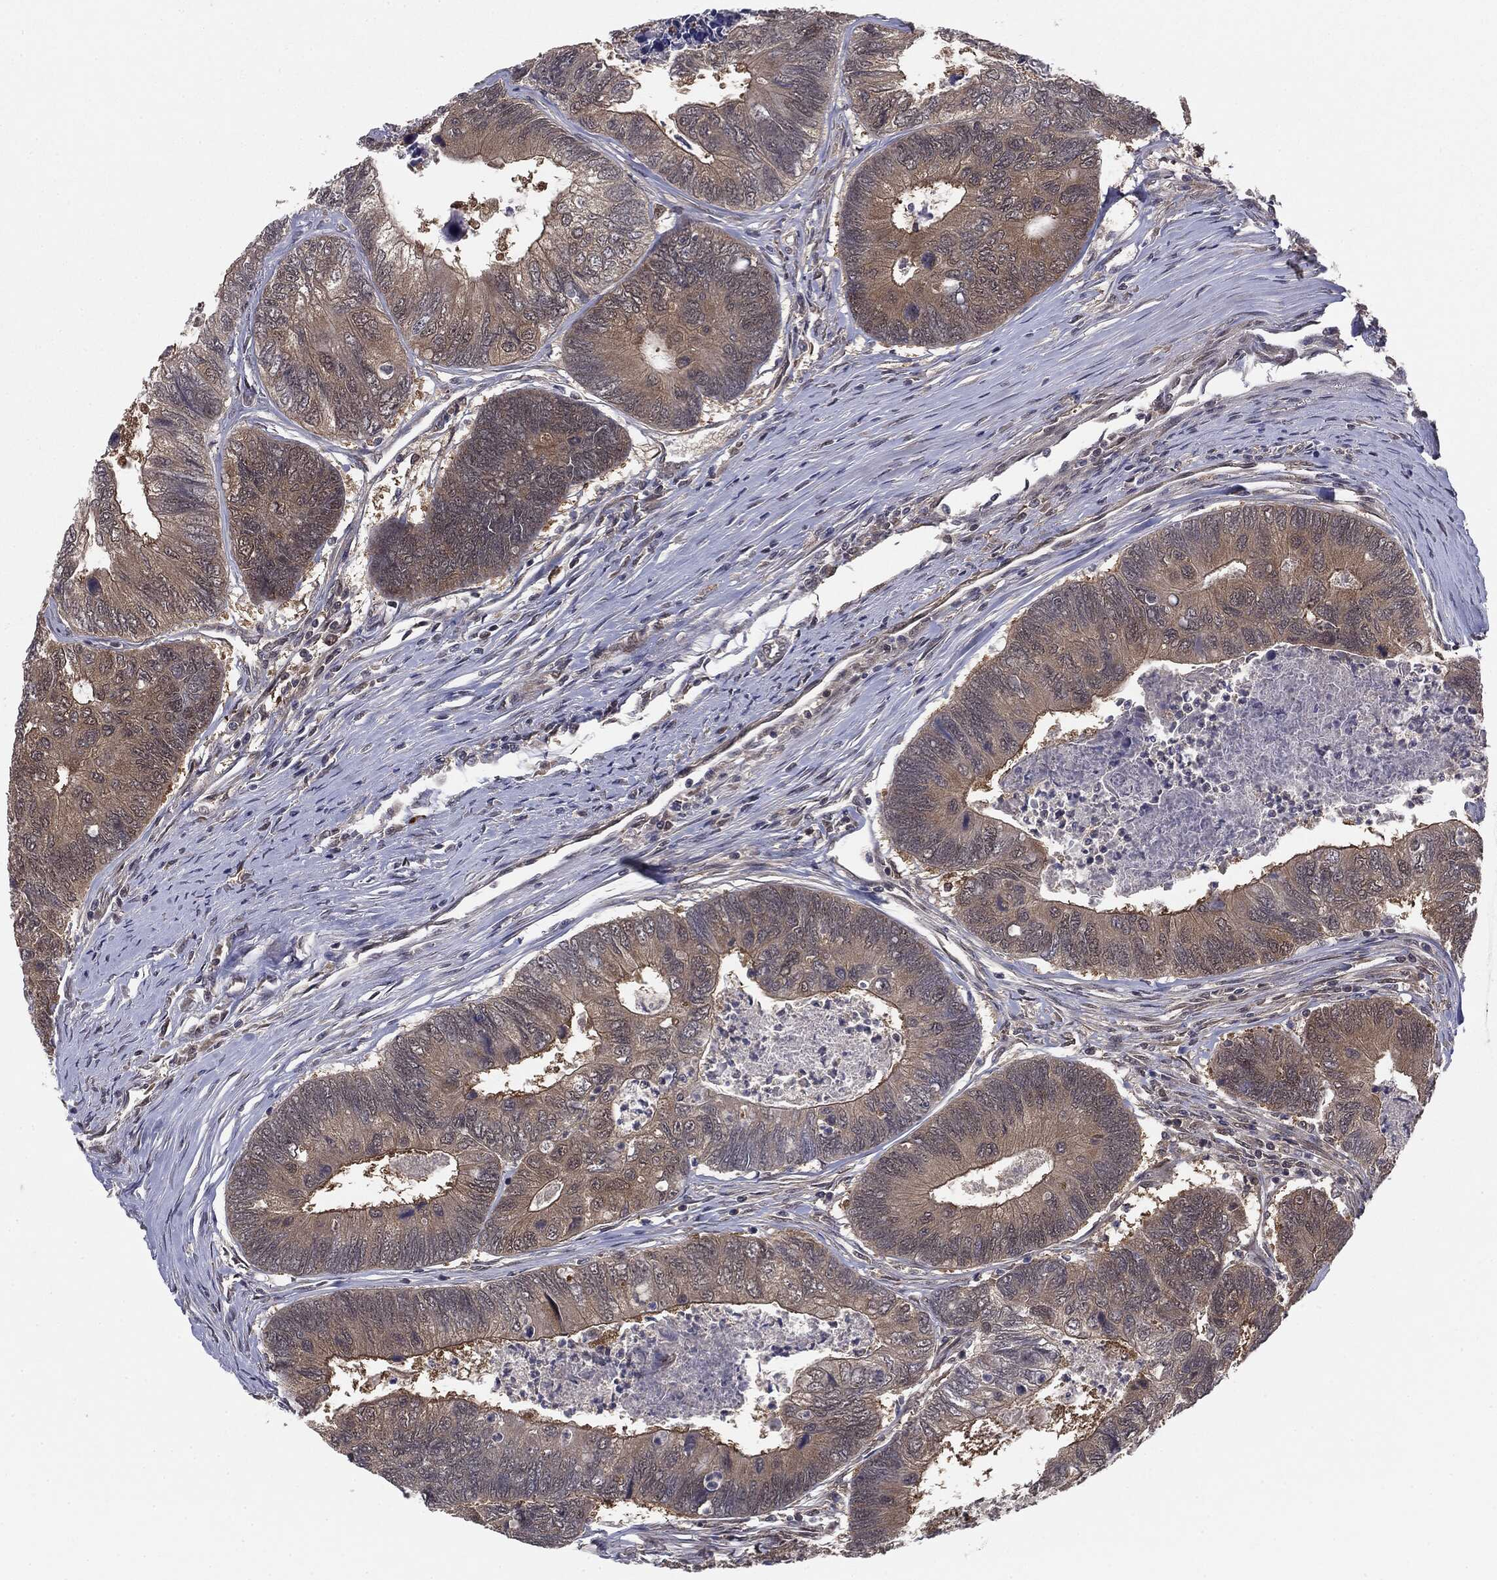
{"staining": {"intensity": "weak", "quantity": ">75%", "location": "cytoplasmic/membranous"}, "tissue": "colorectal cancer", "cell_type": "Tumor cells", "image_type": "cancer", "snomed": [{"axis": "morphology", "description": "Adenocarcinoma, NOS"}, {"axis": "topography", "description": "Colon"}], "caption": "High-magnification brightfield microscopy of colorectal cancer stained with DAB (brown) and counterstained with hematoxylin (blue). tumor cells exhibit weak cytoplasmic/membranous positivity is seen in about>75% of cells. (DAB (3,3'-diaminobenzidine) IHC with brightfield microscopy, high magnification).", "gene": "KRT7", "patient": {"sex": "female", "age": 67}}